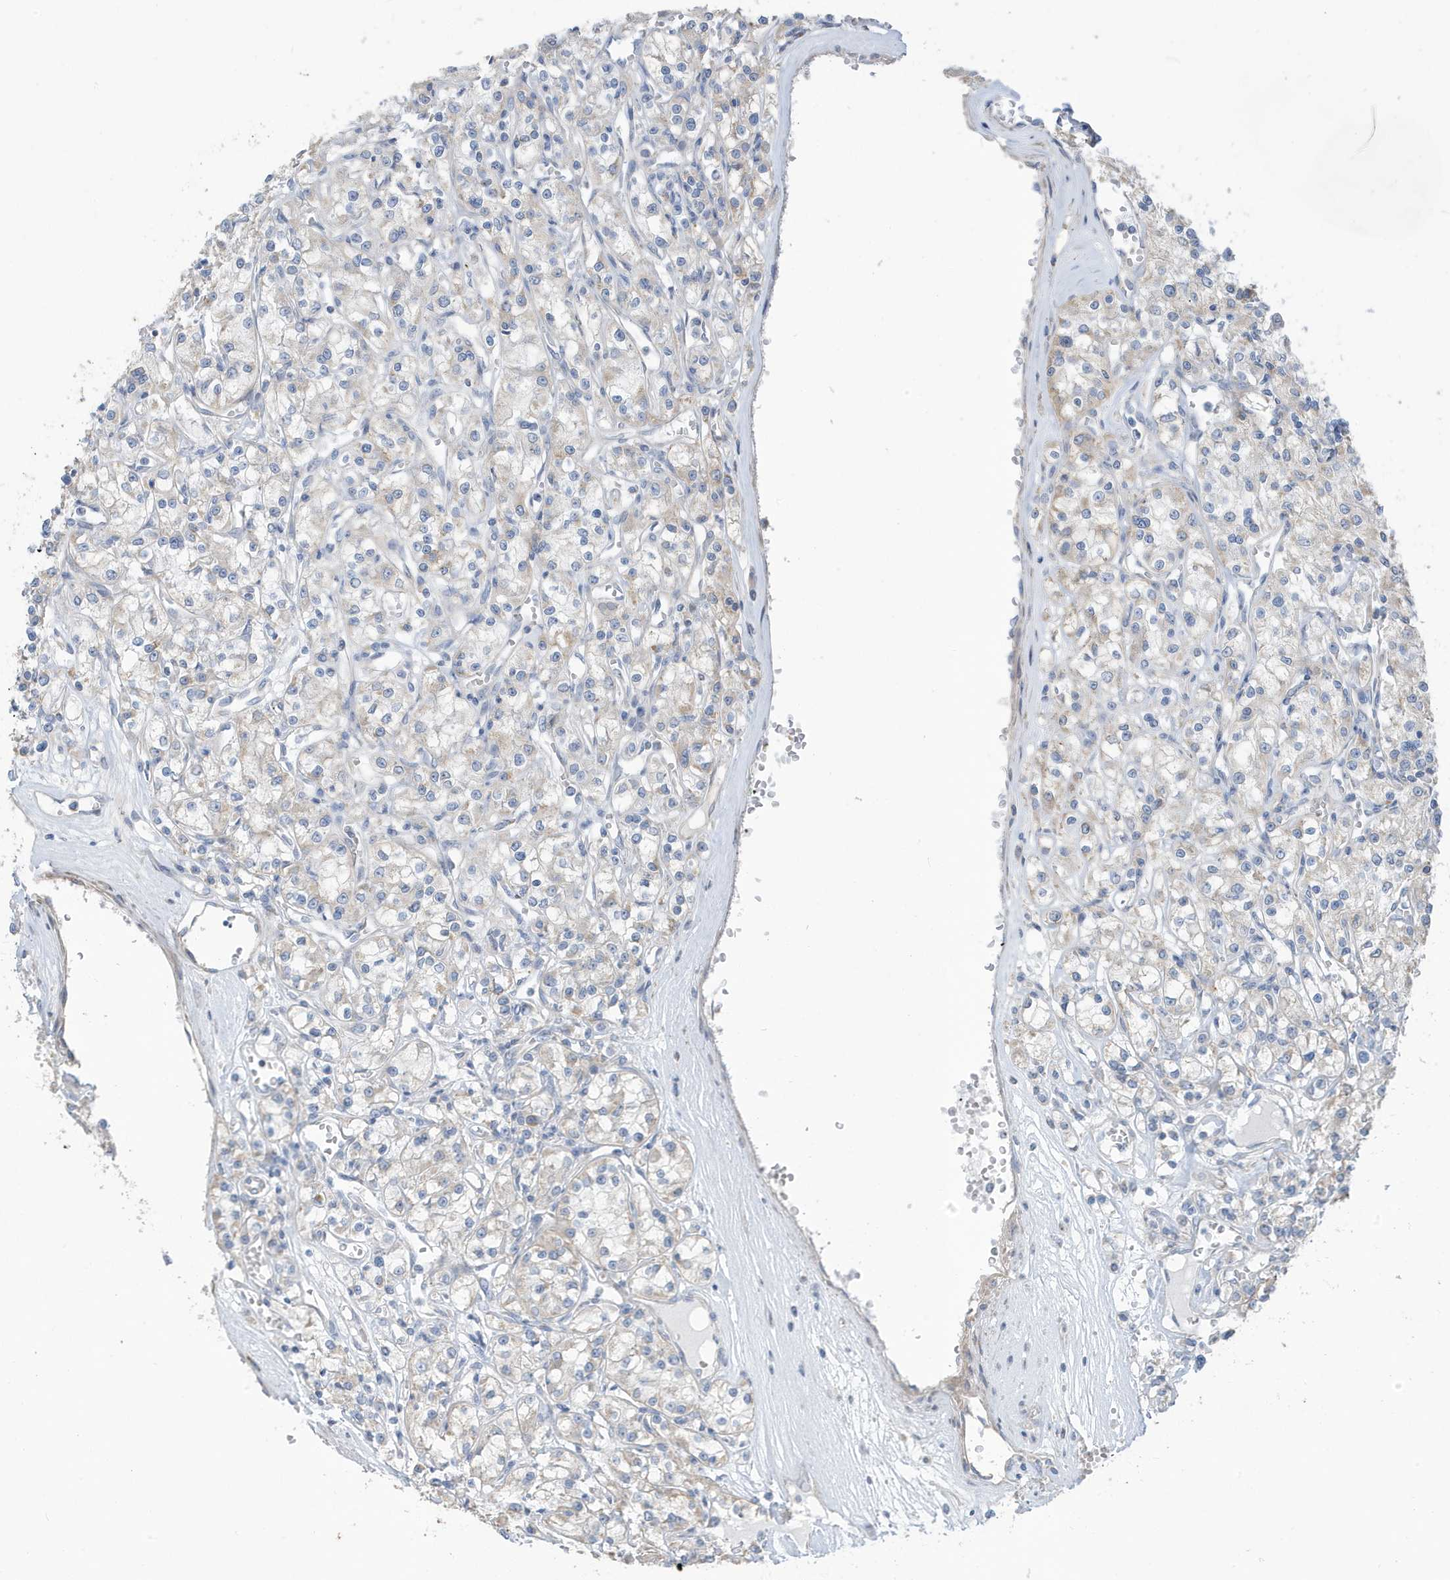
{"staining": {"intensity": "weak", "quantity": "<25%", "location": "cytoplasmic/membranous"}, "tissue": "renal cancer", "cell_type": "Tumor cells", "image_type": "cancer", "snomed": [{"axis": "morphology", "description": "Adenocarcinoma, NOS"}, {"axis": "topography", "description": "Kidney"}], "caption": "High power microscopy image of an immunohistochemistry micrograph of adenocarcinoma (renal), revealing no significant staining in tumor cells.", "gene": "ATP13A5", "patient": {"sex": "female", "age": 59}}